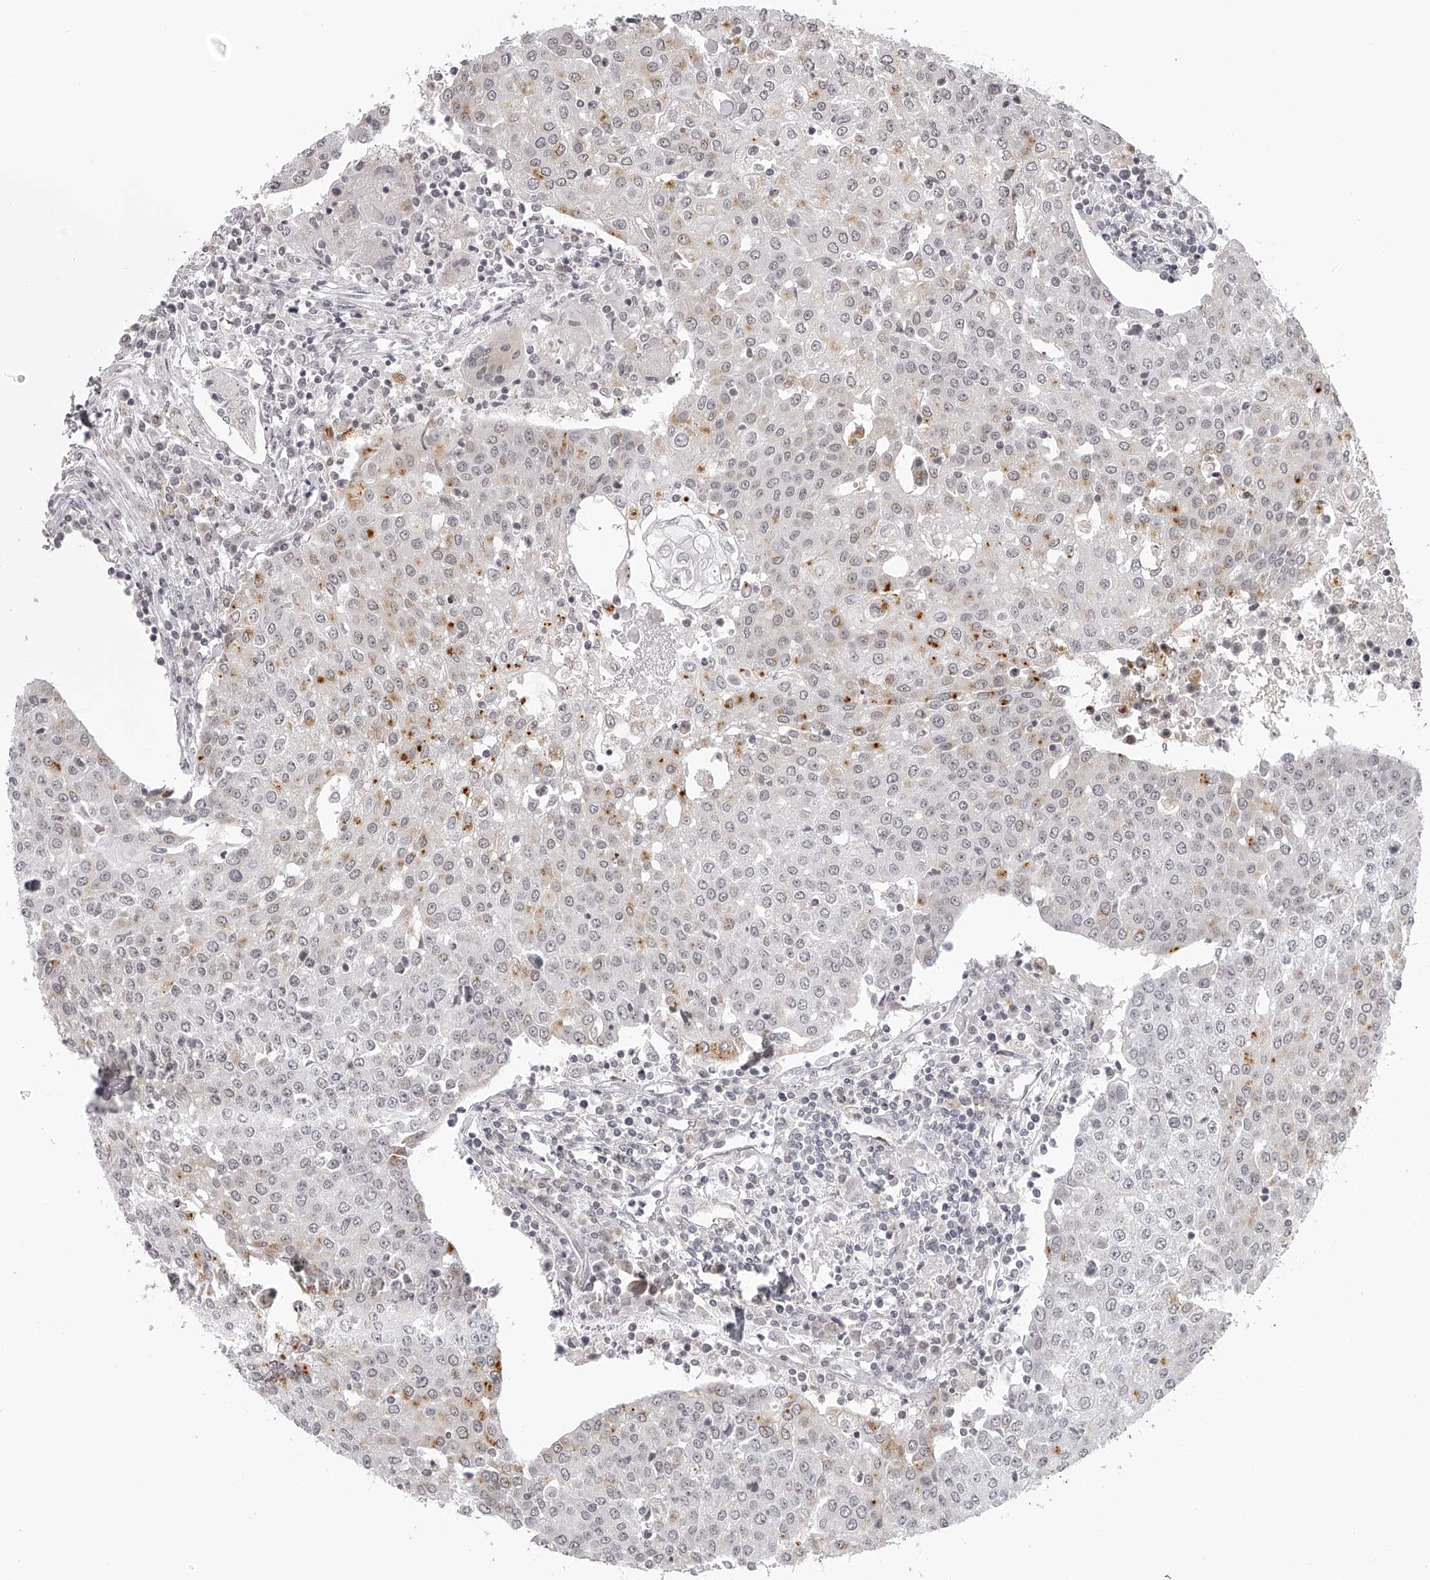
{"staining": {"intensity": "moderate", "quantity": "<25%", "location": "cytoplasmic/membranous"}, "tissue": "urothelial cancer", "cell_type": "Tumor cells", "image_type": "cancer", "snomed": [{"axis": "morphology", "description": "Urothelial carcinoma, High grade"}, {"axis": "topography", "description": "Urinary bladder"}], "caption": "This is an image of immunohistochemistry (IHC) staining of high-grade urothelial carcinoma, which shows moderate positivity in the cytoplasmic/membranous of tumor cells.", "gene": "RNF220", "patient": {"sex": "female", "age": 85}}